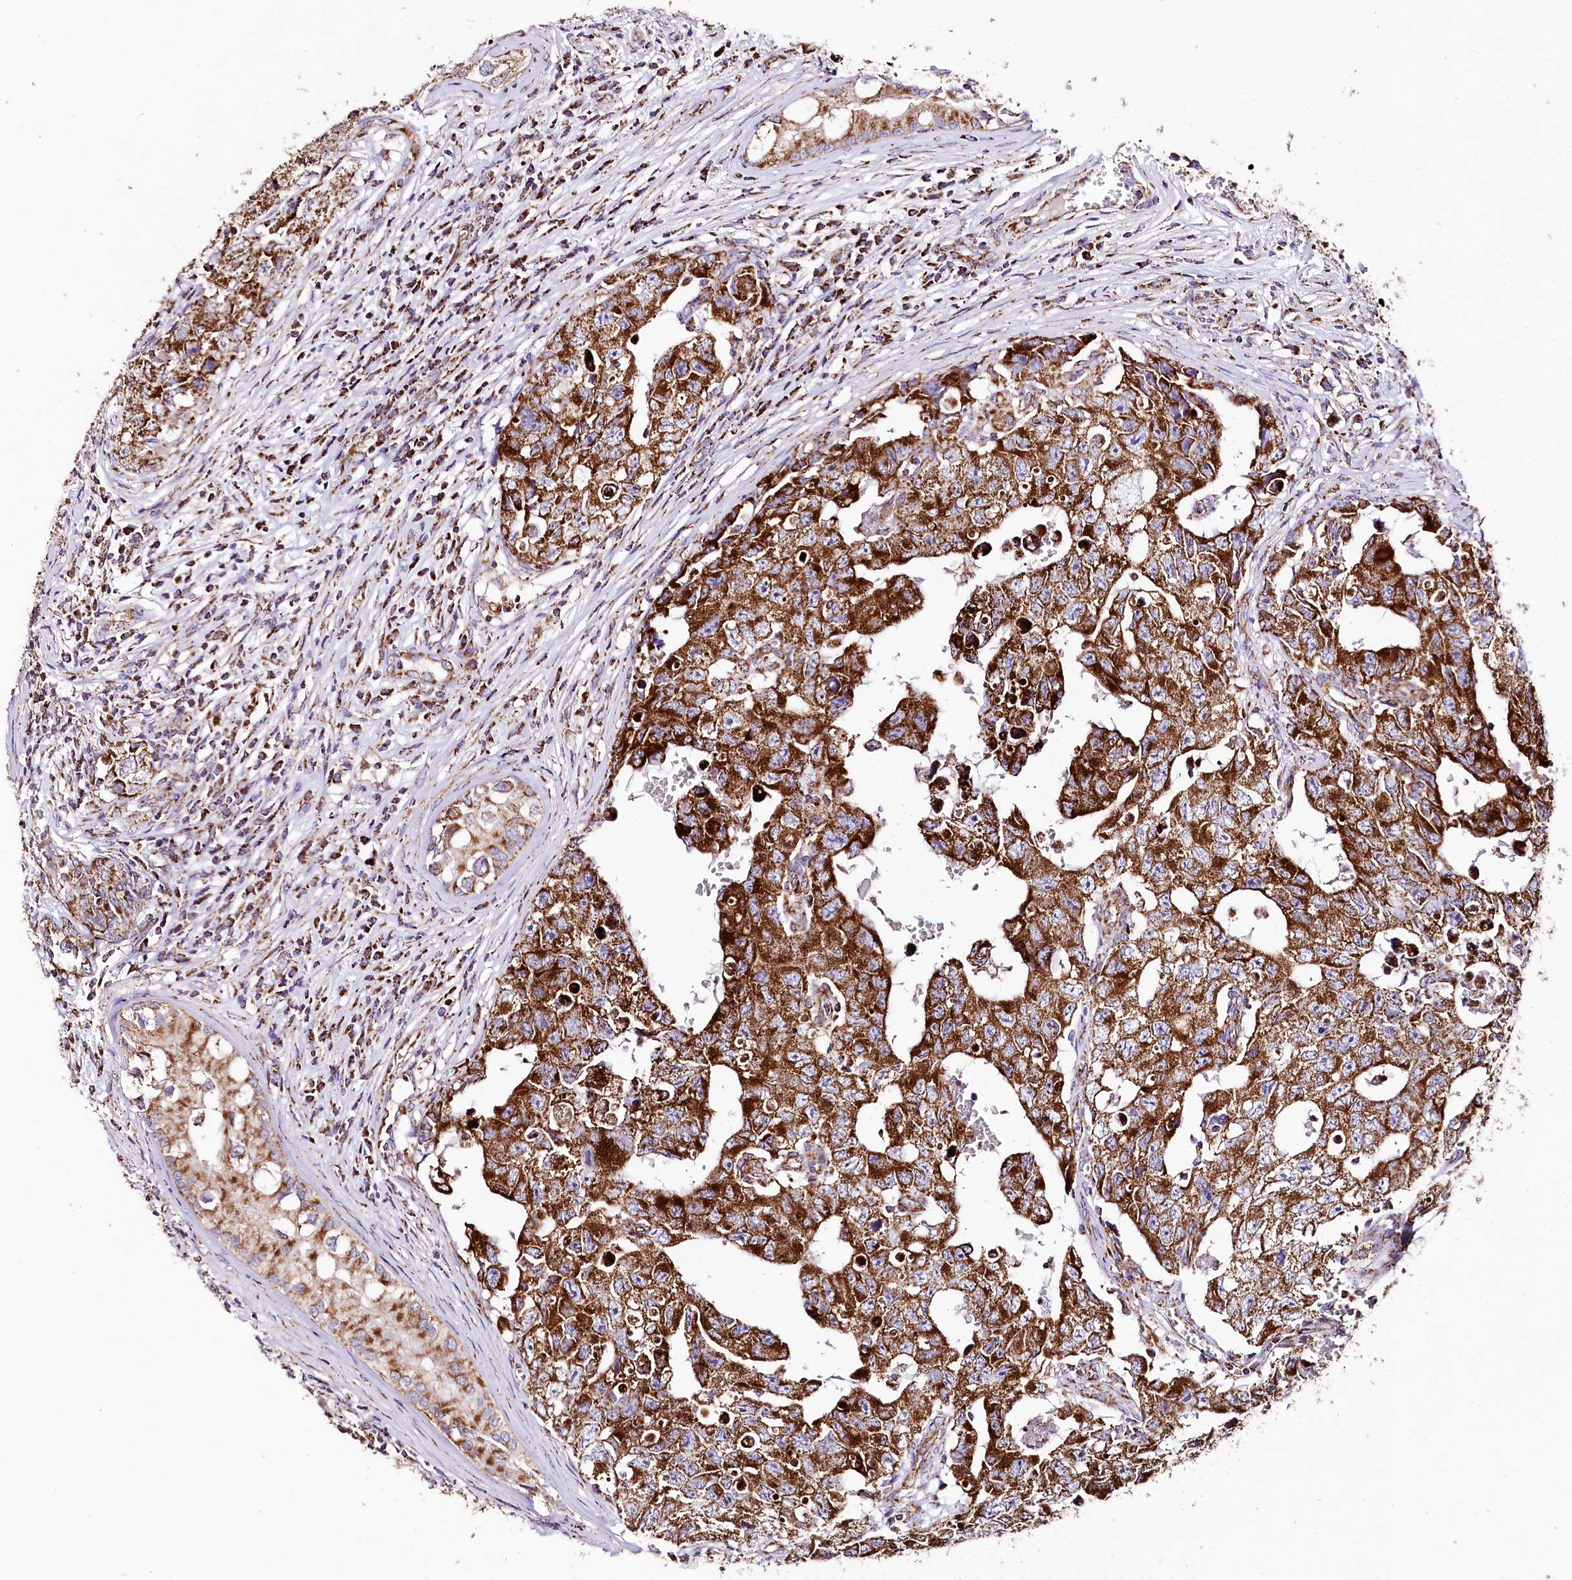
{"staining": {"intensity": "strong", "quantity": ">75%", "location": "cytoplasmic/membranous"}, "tissue": "testis cancer", "cell_type": "Tumor cells", "image_type": "cancer", "snomed": [{"axis": "morphology", "description": "Carcinoma, Embryonal, NOS"}, {"axis": "topography", "description": "Testis"}], "caption": "Immunohistochemistry histopathology image of neoplastic tissue: testis cancer (embryonal carcinoma) stained using immunohistochemistry (IHC) demonstrates high levels of strong protein expression localized specifically in the cytoplasmic/membranous of tumor cells, appearing as a cytoplasmic/membranous brown color.", "gene": "APLP2", "patient": {"sex": "male", "age": 17}}